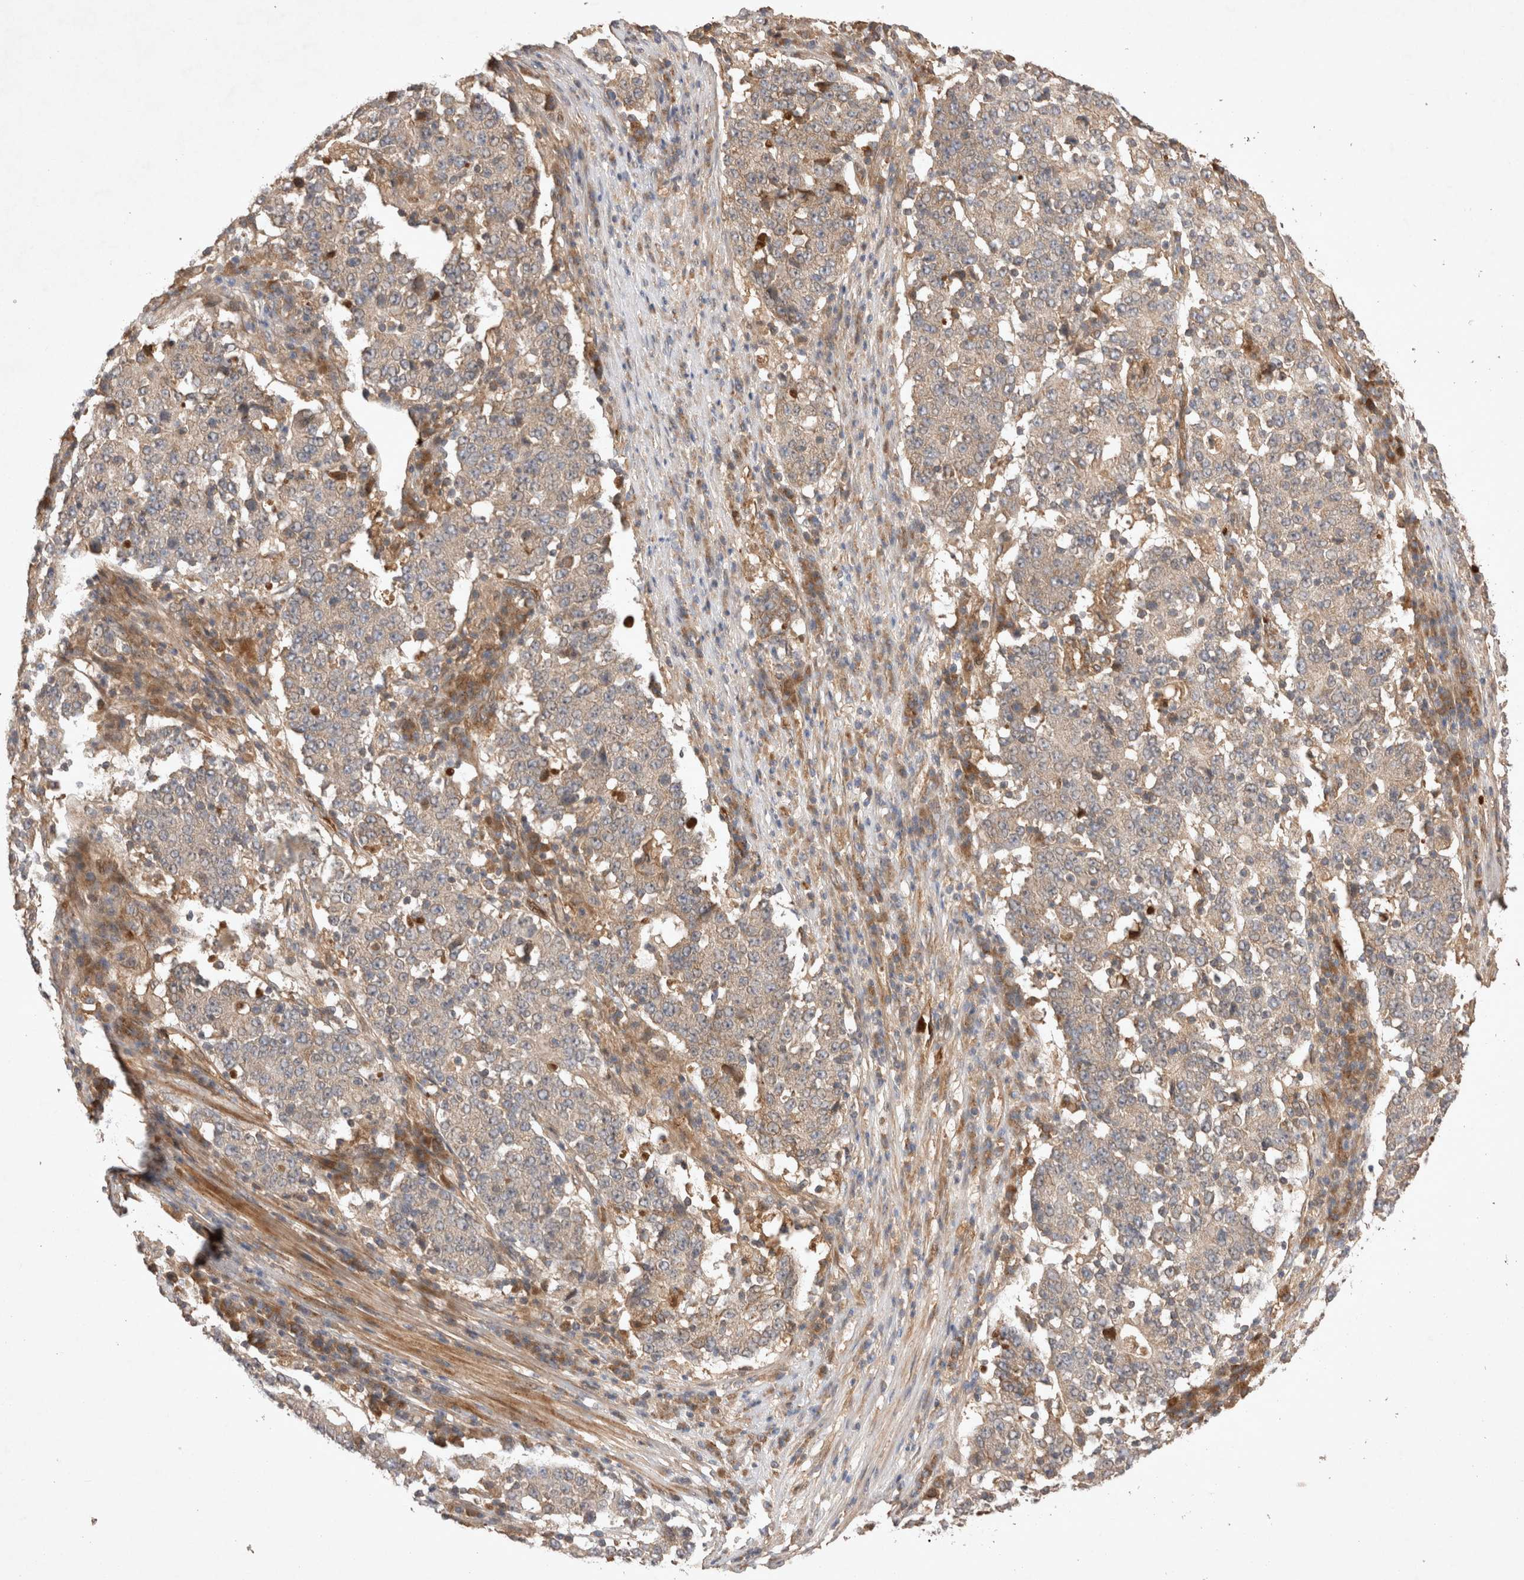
{"staining": {"intensity": "negative", "quantity": "none", "location": "none"}, "tissue": "stomach cancer", "cell_type": "Tumor cells", "image_type": "cancer", "snomed": [{"axis": "morphology", "description": "Adenocarcinoma, NOS"}, {"axis": "topography", "description": "Stomach"}], "caption": "The photomicrograph displays no significant positivity in tumor cells of stomach cancer (adenocarcinoma).", "gene": "FAM221A", "patient": {"sex": "male", "age": 59}}